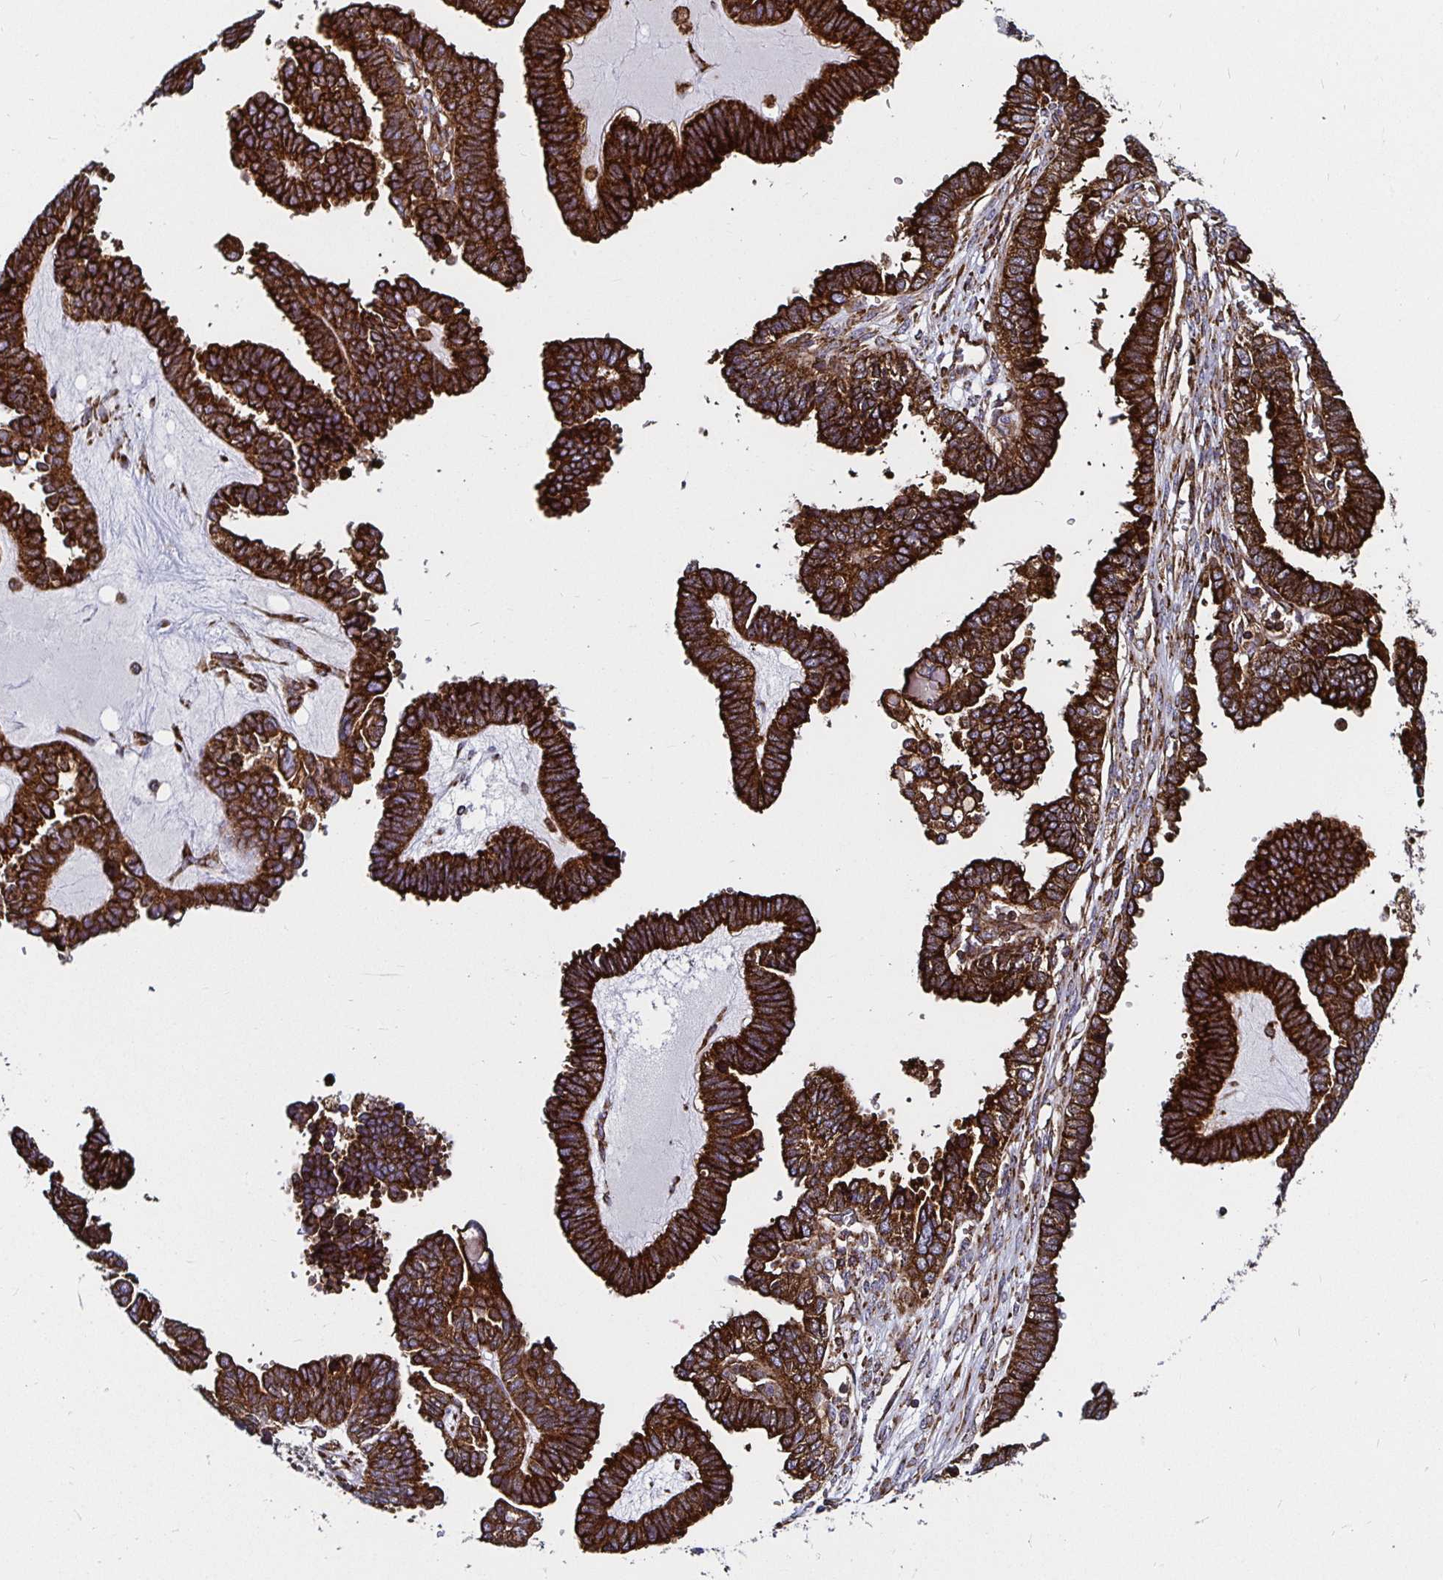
{"staining": {"intensity": "strong", "quantity": ">75%", "location": "cytoplasmic/membranous"}, "tissue": "ovarian cancer", "cell_type": "Tumor cells", "image_type": "cancer", "snomed": [{"axis": "morphology", "description": "Cystadenocarcinoma, serous, NOS"}, {"axis": "topography", "description": "Ovary"}], "caption": "Strong cytoplasmic/membranous protein expression is appreciated in about >75% of tumor cells in serous cystadenocarcinoma (ovarian). Using DAB (brown) and hematoxylin (blue) stains, captured at high magnification using brightfield microscopy.", "gene": "SMYD3", "patient": {"sex": "female", "age": 51}}